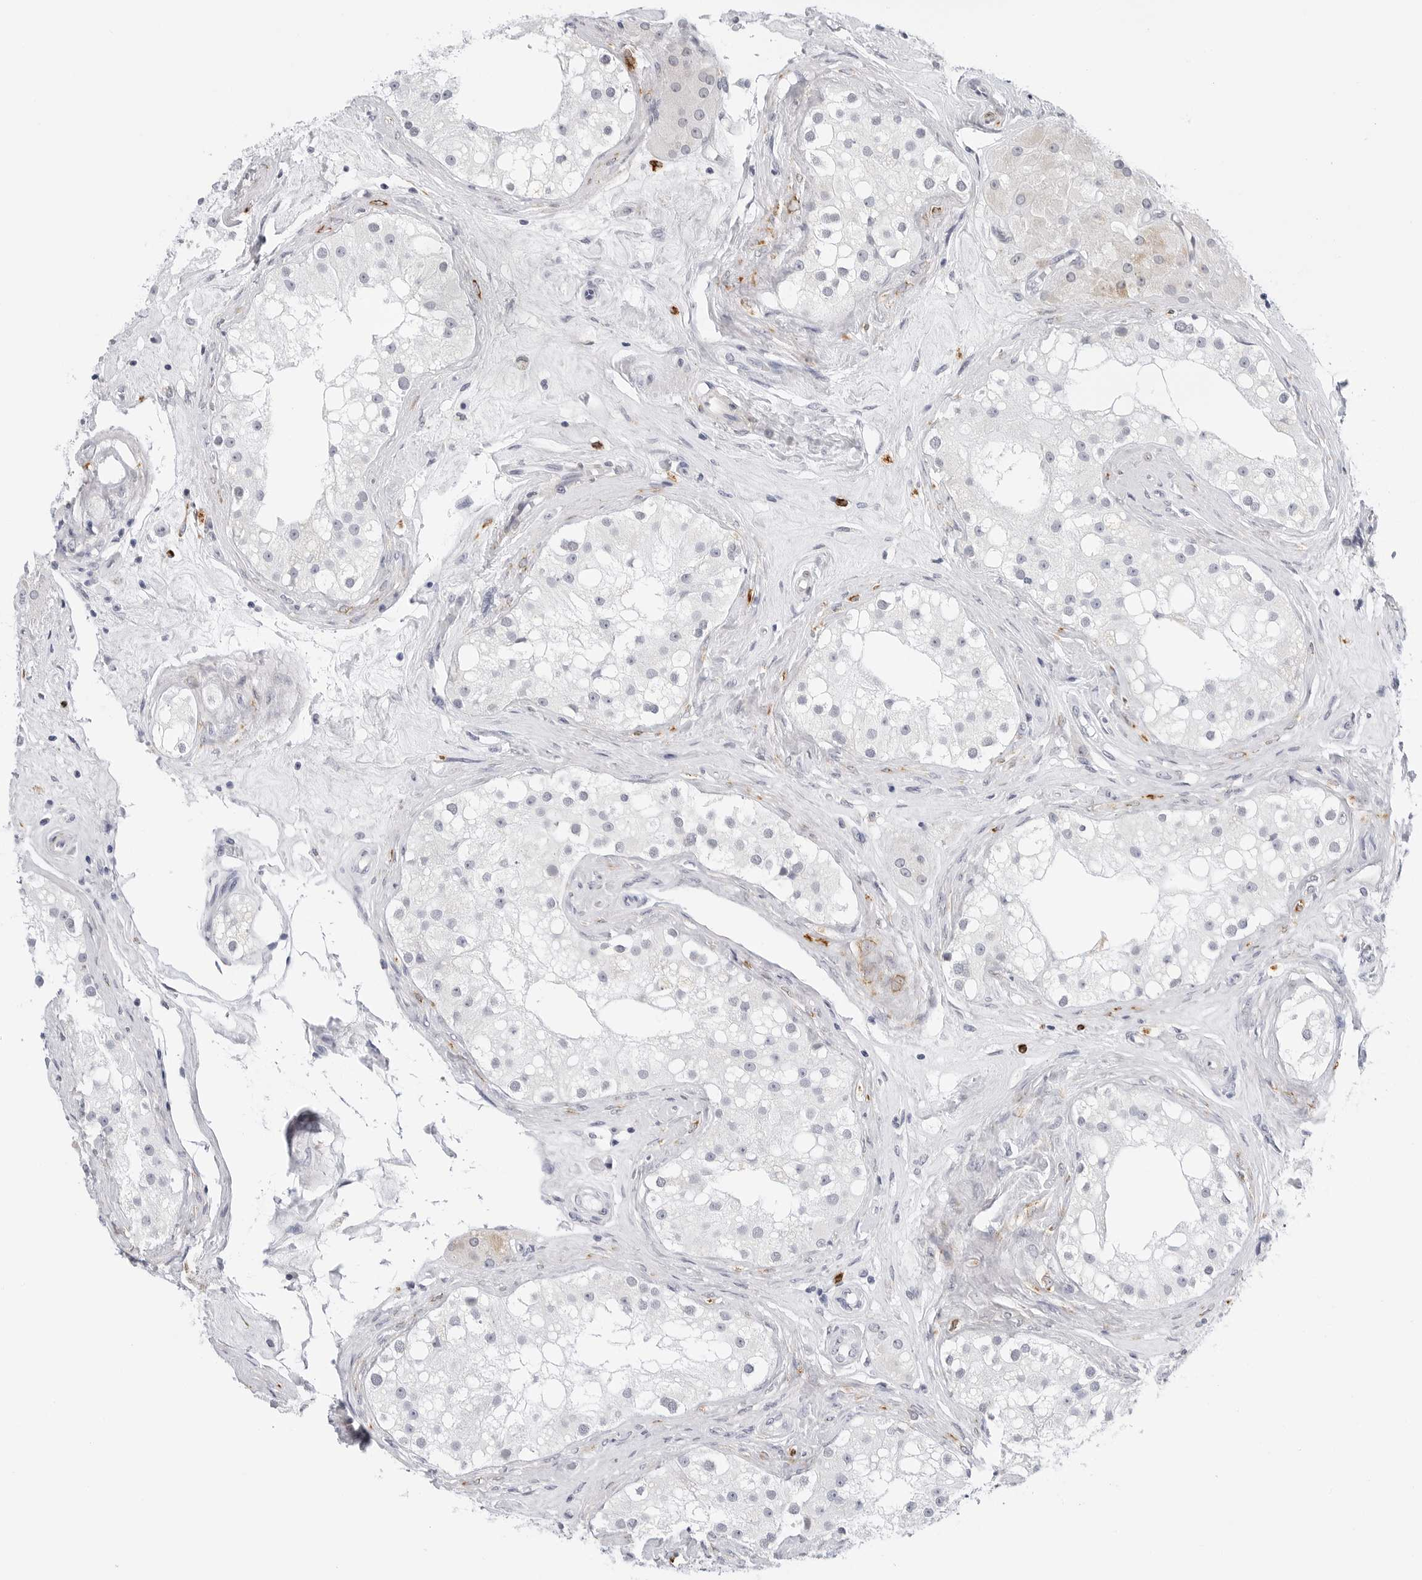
{"staining": {"intensity": "negative", "quantity": "none", "location": "none"}, "tissue": "testis", "cell_type": "Cells in seminiferous ducts", "image_type": "normal", "snomed": [{"axis": "morphology", "description": "Normal tissue, NOS"}, {"axis": "topography", "description": "Testis"}], "caption": "Protein analysis of unremarkable testis reveals no significant positivity in cells in seminiferous ducts.", "gene": "HSPB7", "patient": {"sex": "male", "age": 84}}